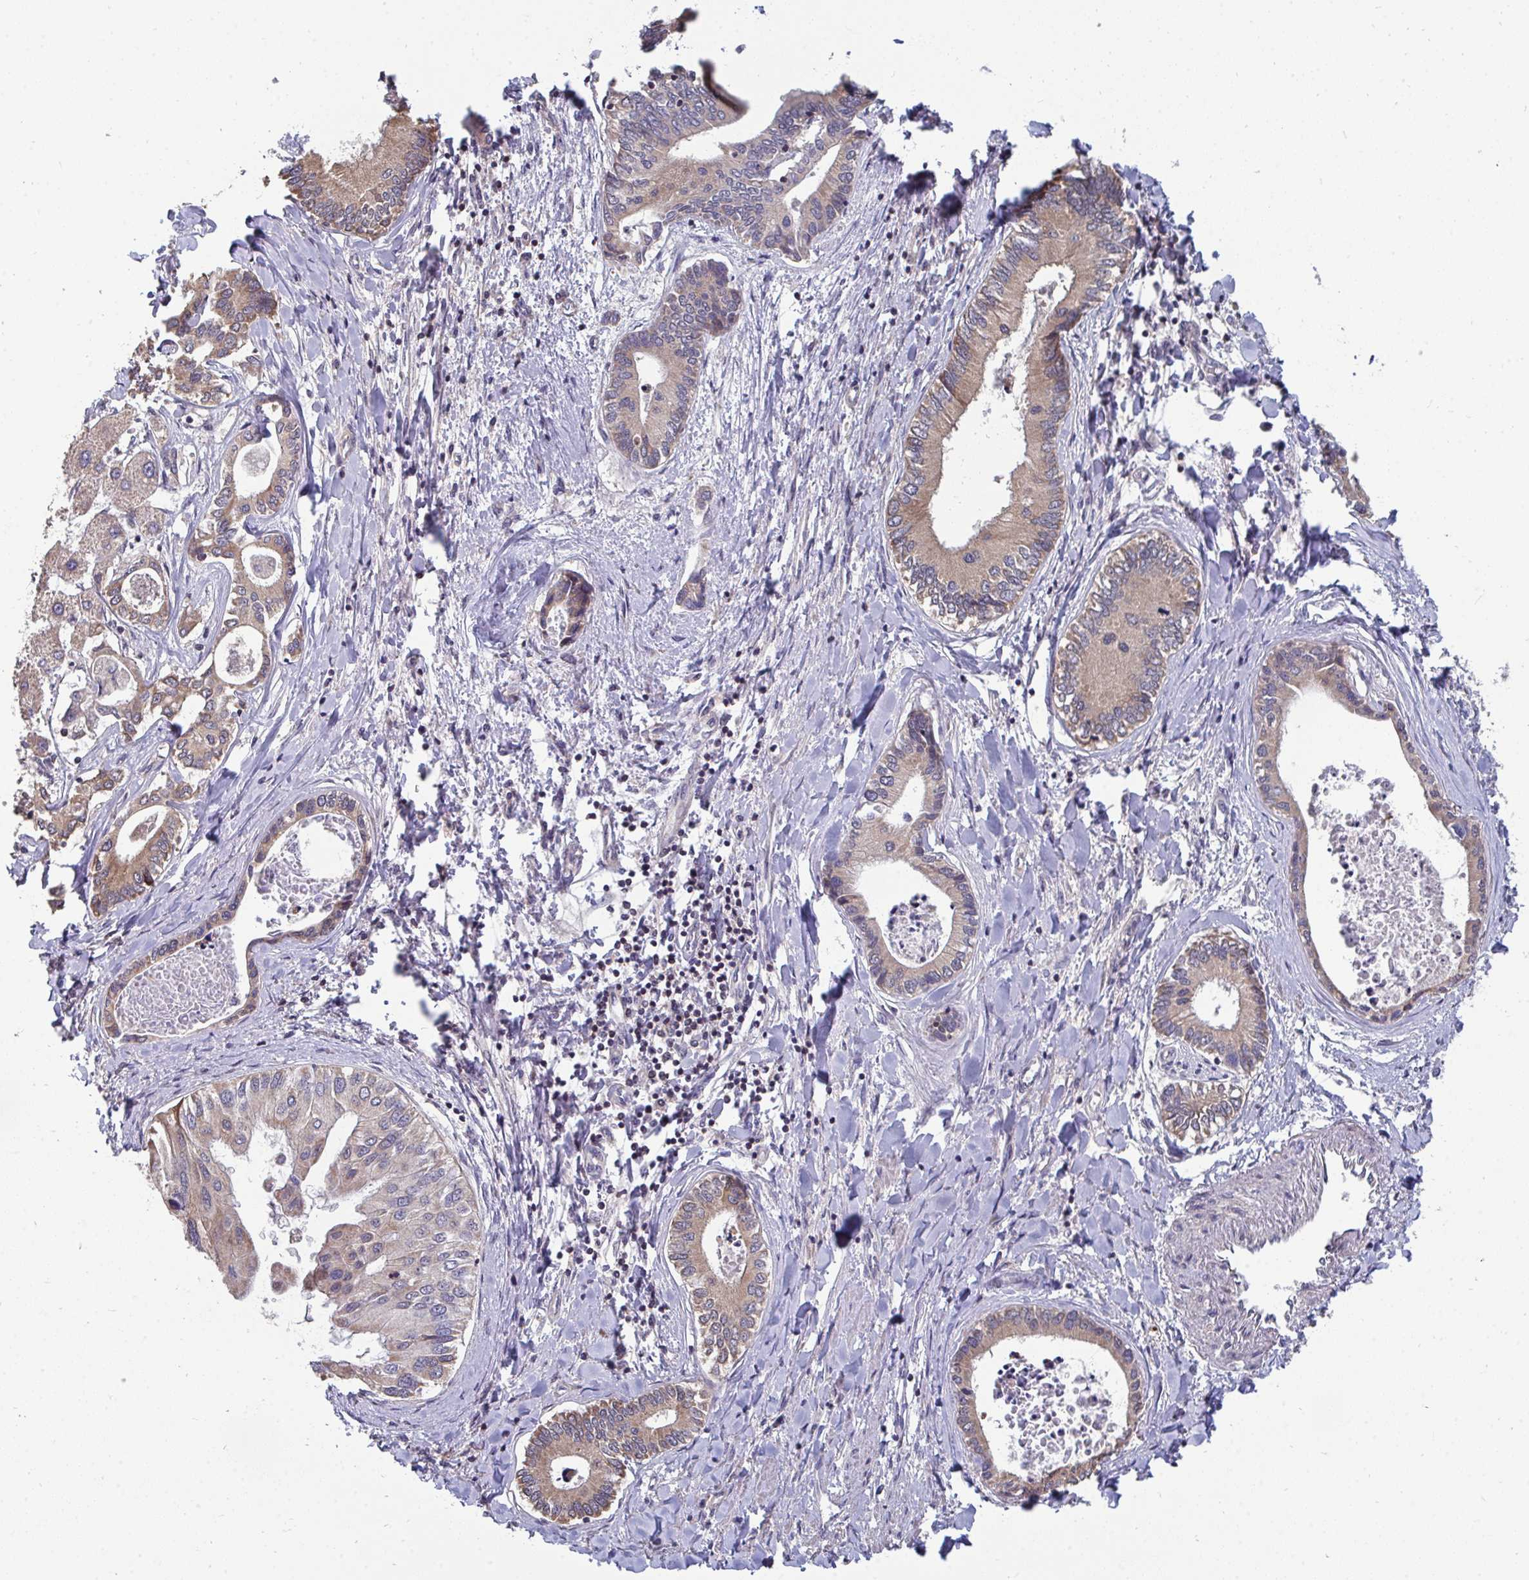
{"staining": {"intensity": "weak", "quantity": "25%-75%", "location": "cytoplasmic/membranous"}, "tissue": "liver cancer", "cell_type": "Tumor cells", "image_type": "cancer", "snomed": [{"axis": "morphology", "description": "Cholangiocarcinoma"}, {"axis": "topography", "description": "Liver"}], "caption": "A photomicrograph showing weak cytoplasmic/membranous expression in about 25%-75% of tumor cells in cholangiocarcinoma (liver), as visualized by brown immunohistochemical staining.", "gene": "DNAJA2", "patient": {"sex": "male", "age": 66}}